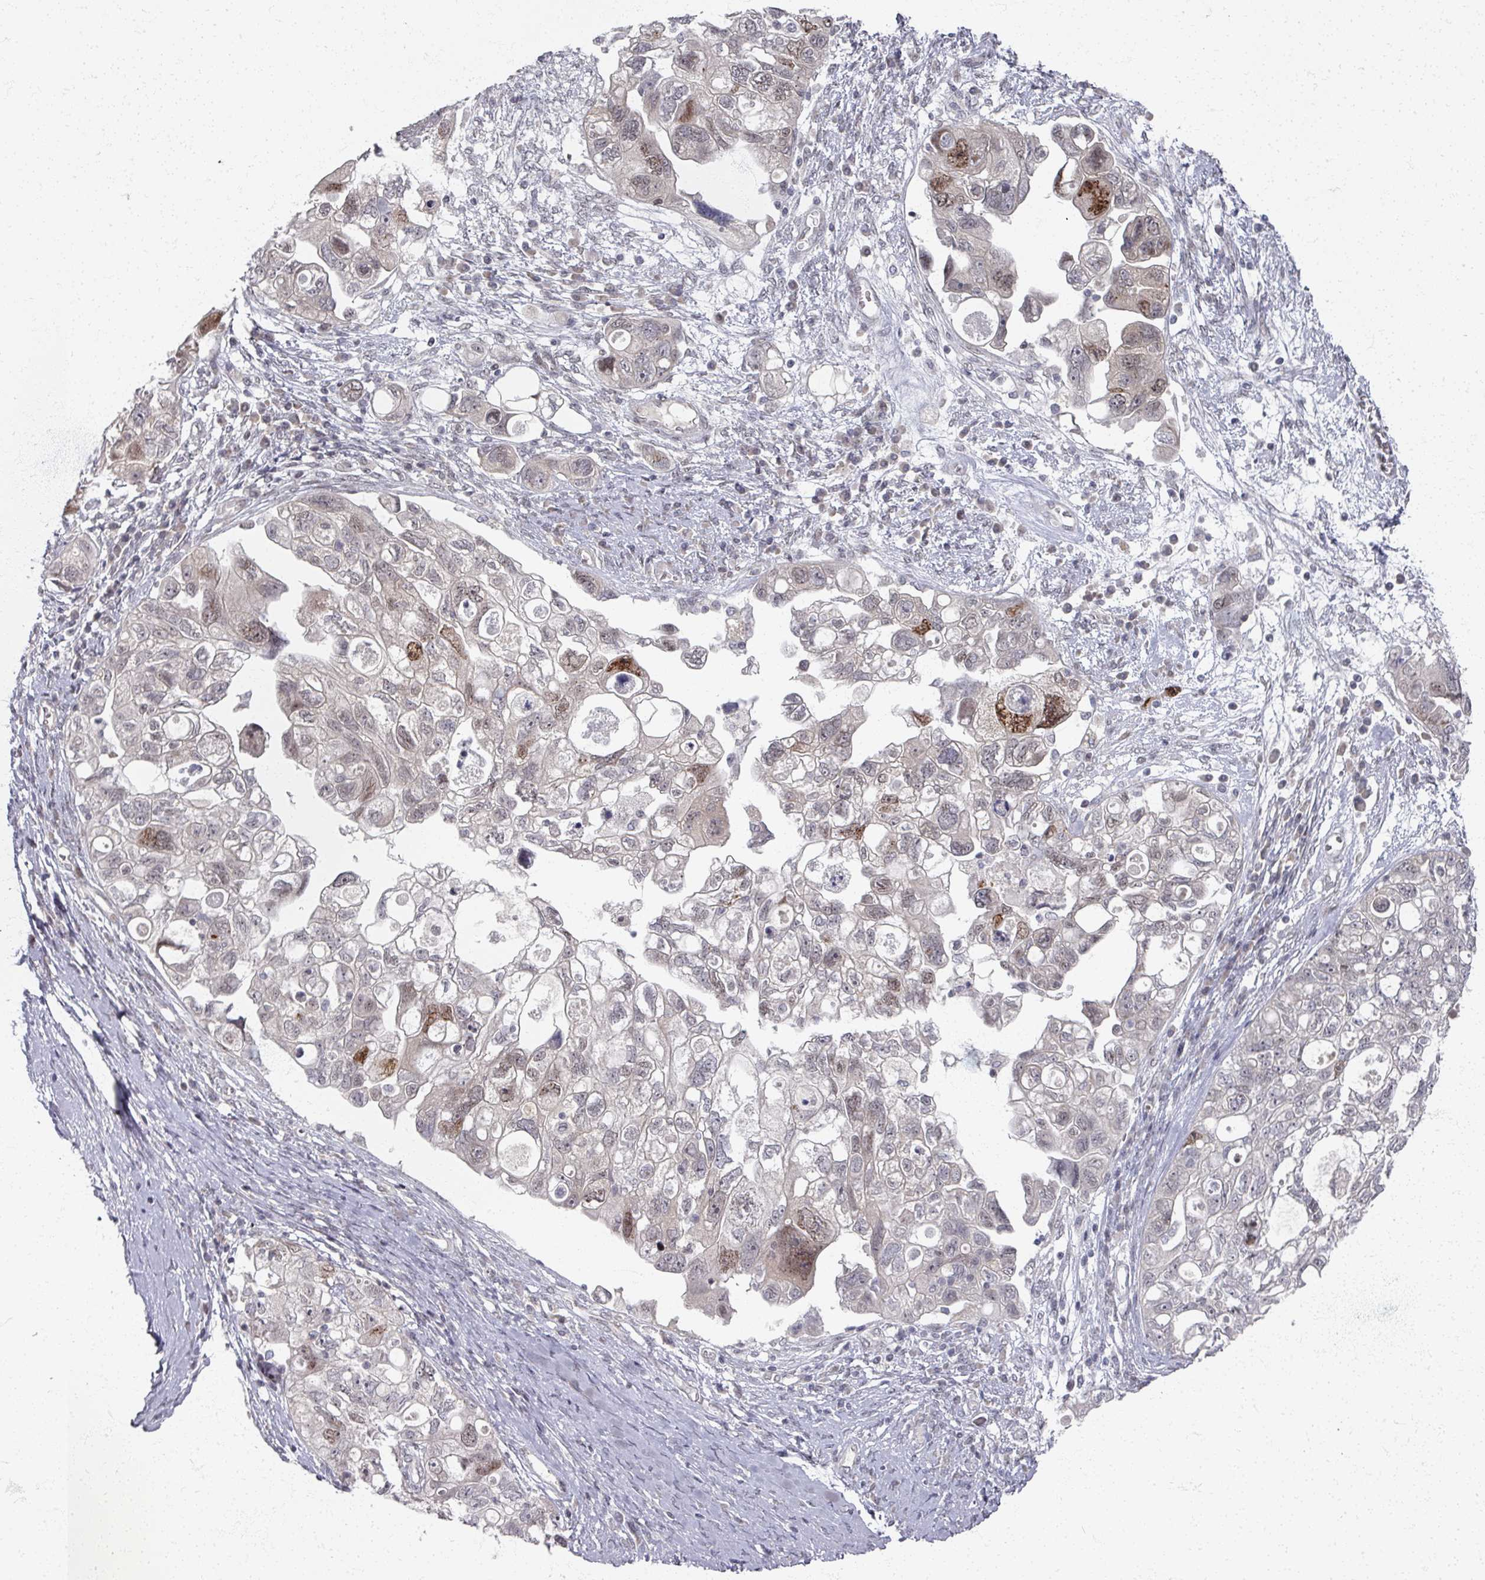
{"staining": {"intensity": "moderate", "quantity": "25%-75%", "location": "nuclear"}, "tissue": "ovarian cancer", "cell_type": "Tumor cells", "image_type": "cancer", "snomed": [{"axis": "morphology", "description": "Carcinoma, NOS"}, {"axis": "morphology", "description": "Cystadenocarcinoma, serous, NOS"}, {"axis": "topography", "description": "Ovary"}], "caption": "Ovarian cancer stained for a protein shows moderate nuclear positivity in tumor cells.", "gene": "PSKH1", "patient": {"sex": "female", "age": 69}}